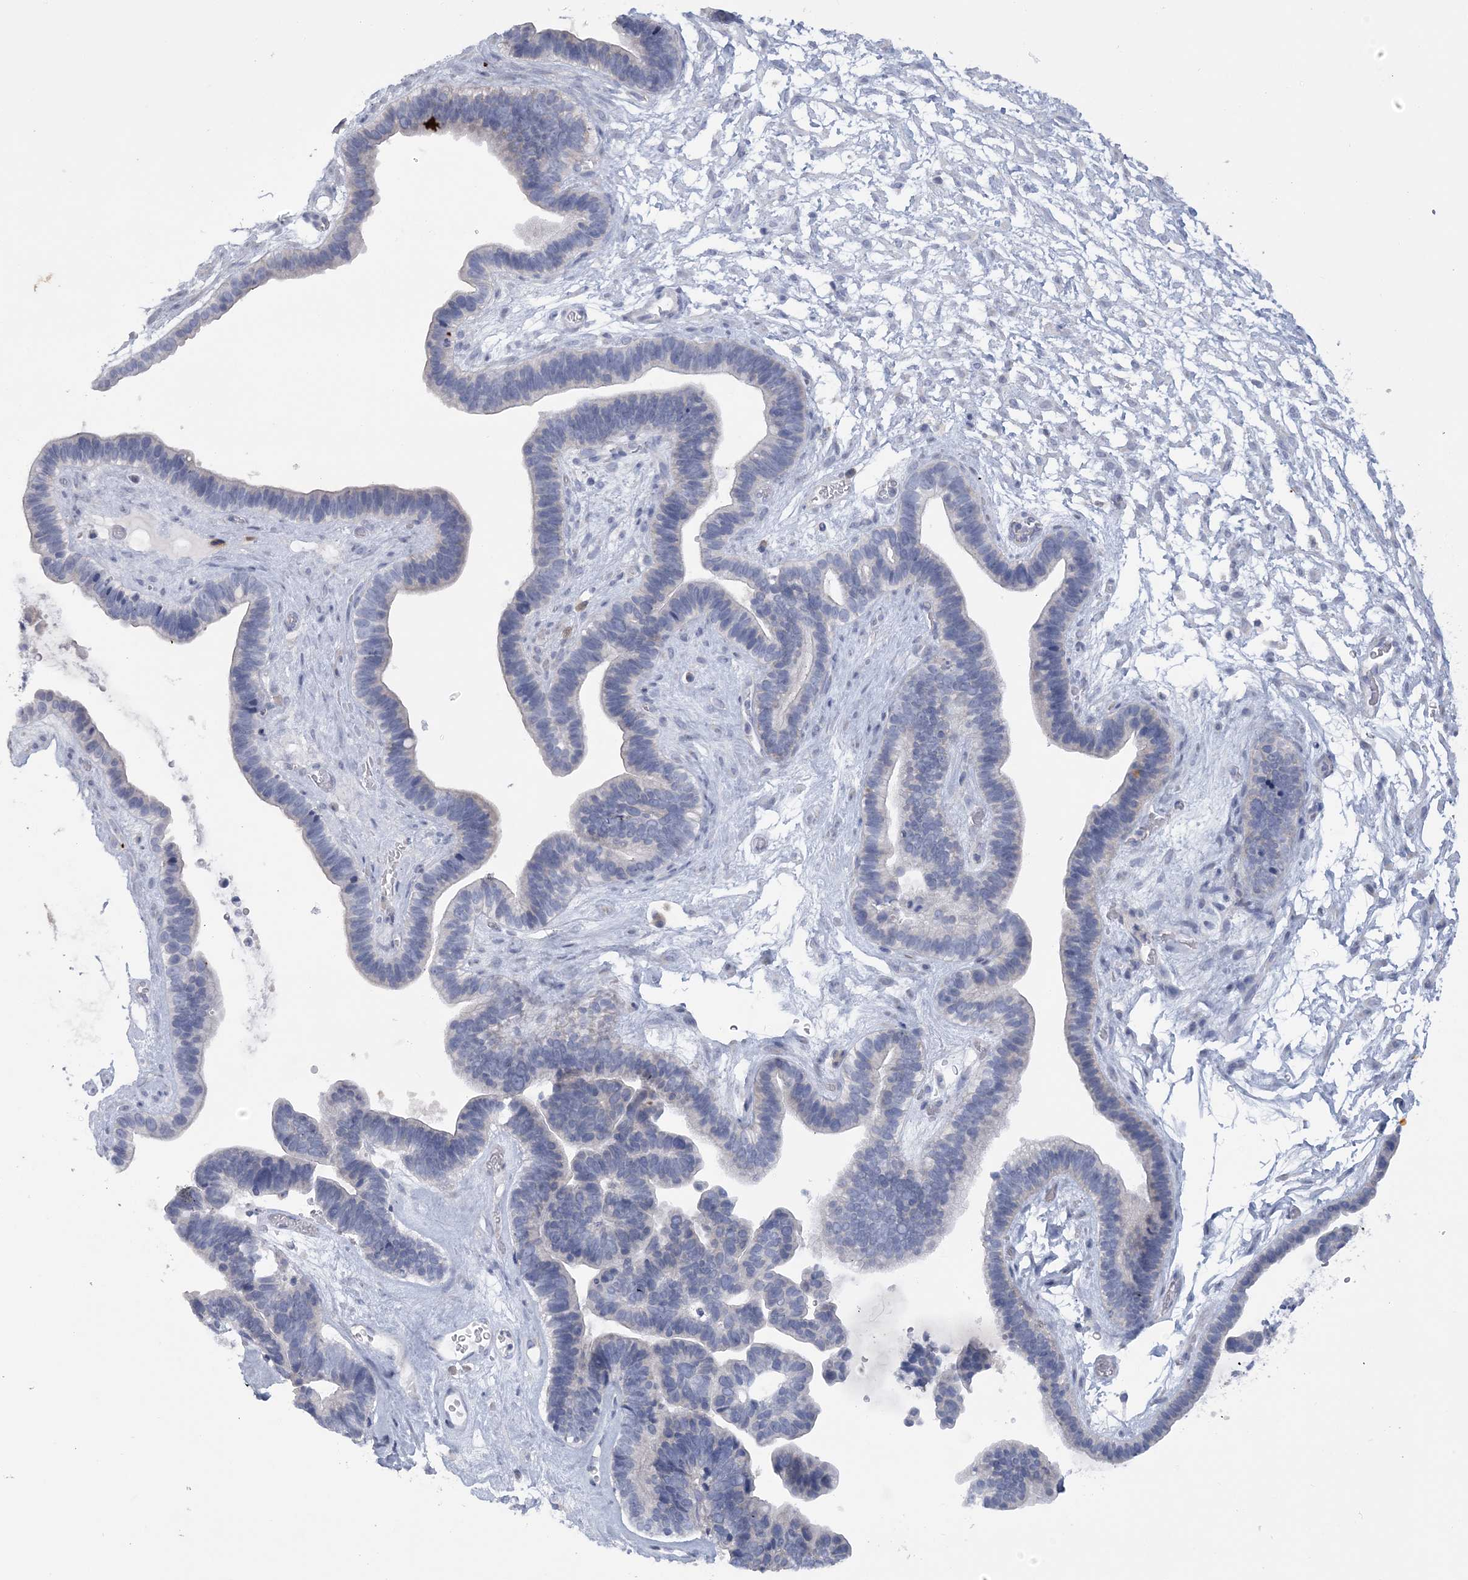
{"staining": {"intensity": "negative", "quantity": "none", "location": "none"}, "tissue": "ovarian cancer", "cell_type": "Tumor cells", "image_type": "cancer", "snomed": [{"axis": "morphology", "description": "Cystadenocarcinoma, serous, NOS"}, {"axis": "topography", "description": "Ovary"}], "caption": "An IHC micrograph of ovarian serous cystadenocarcinoma is shown. There is no staining in tumor cells of ovarian serous cystadenocarcinoma.", "gene": "ARSJ", "patient": {"sex": "female", "age": 56}}